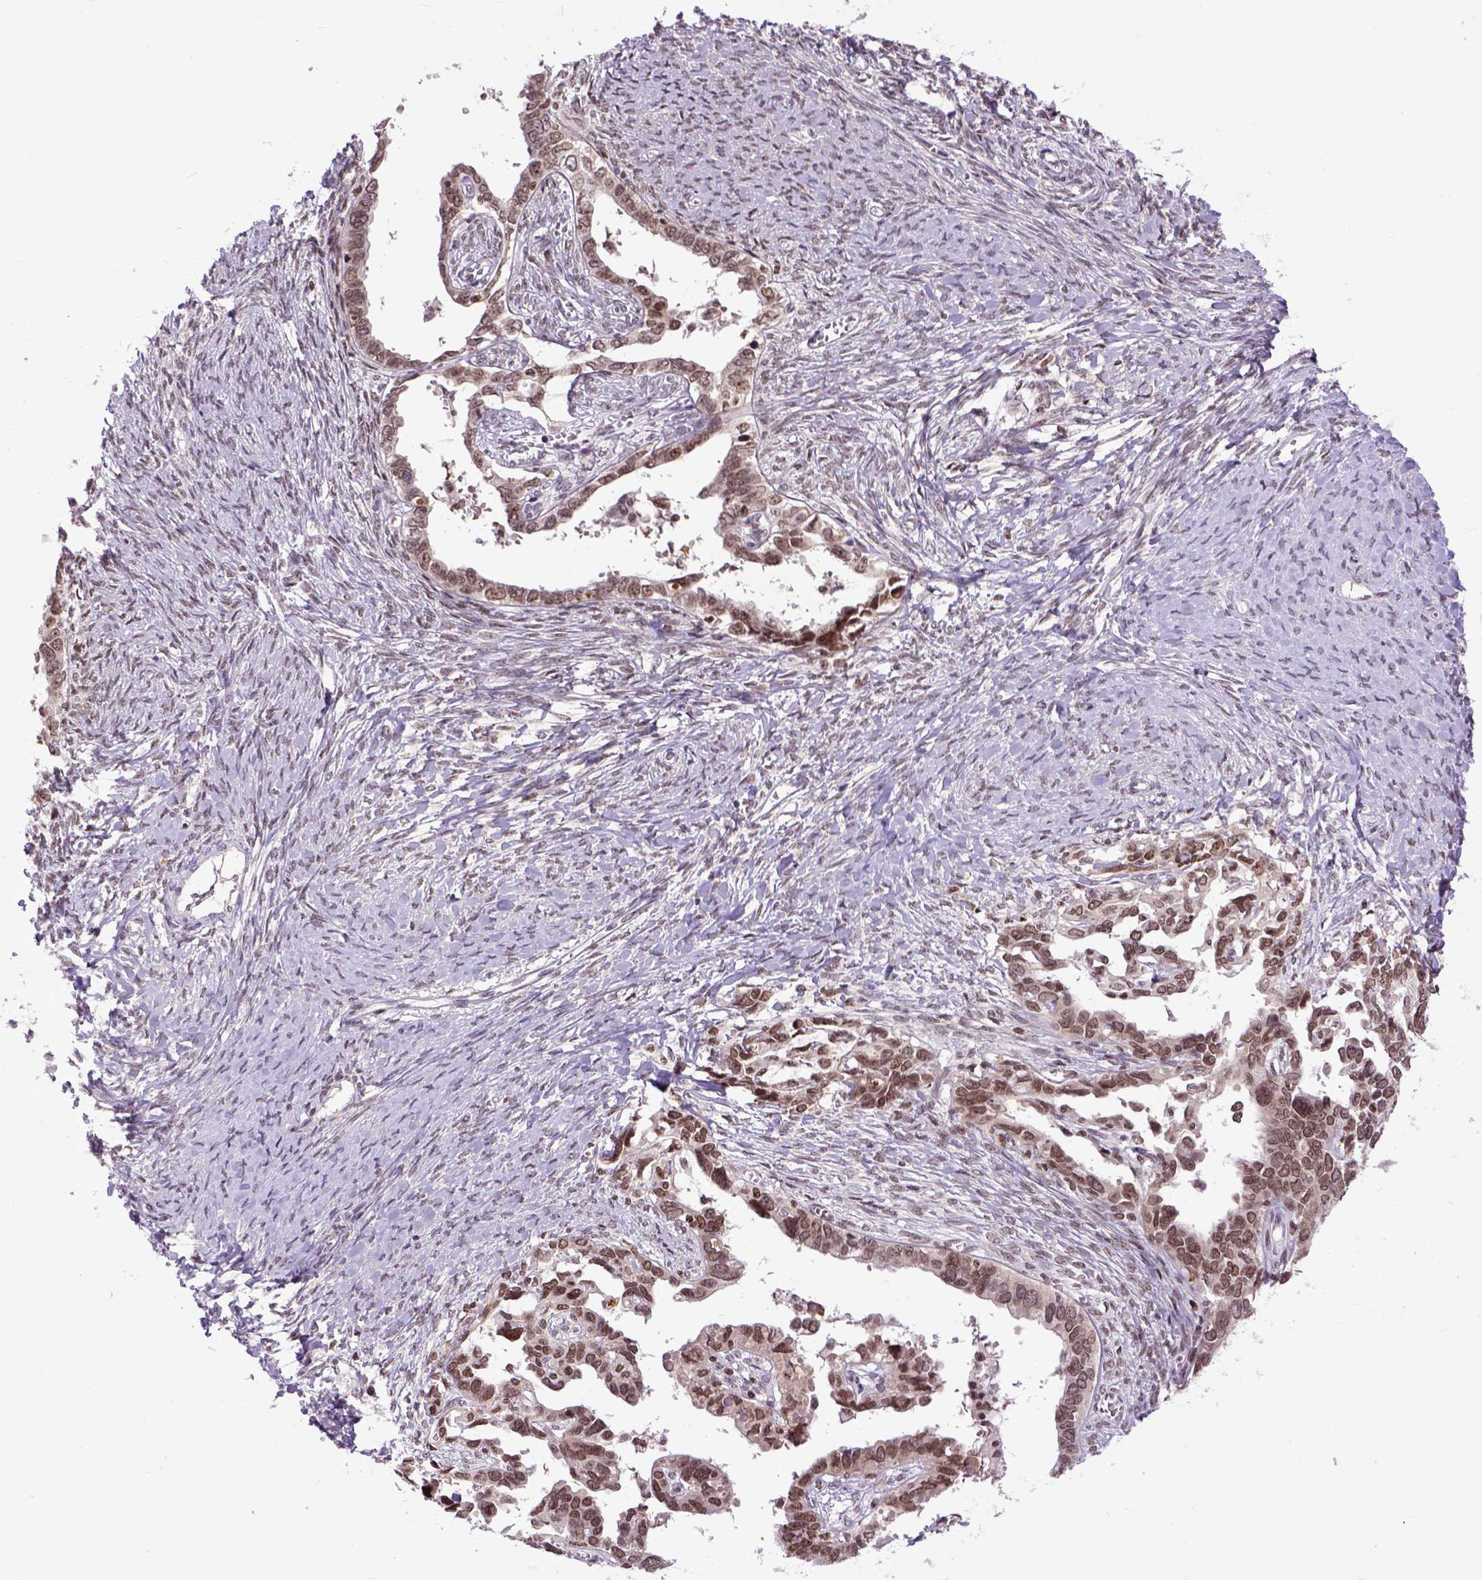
{"staining": {"intensity": "moderate", "quantity": ">75%", "location": "nuclear"}, "tissue": "ovarian cancer", "cell_type": "Tumor cells", "image_type": "cancer", "snomed": [{"axis": "morphology", "description": "Cystadenocarcinoma, serous, NOS"}, {"axis": "topography", "description": "Ovary"}], "caption": "Human ovarian serous cystadenocarcinoma stained with a brown dye displays moderate nuclear positive expression in about >75% of tumor cells.", "gene": "RCC2", "patient": {"sex": "female", "age": 69}}